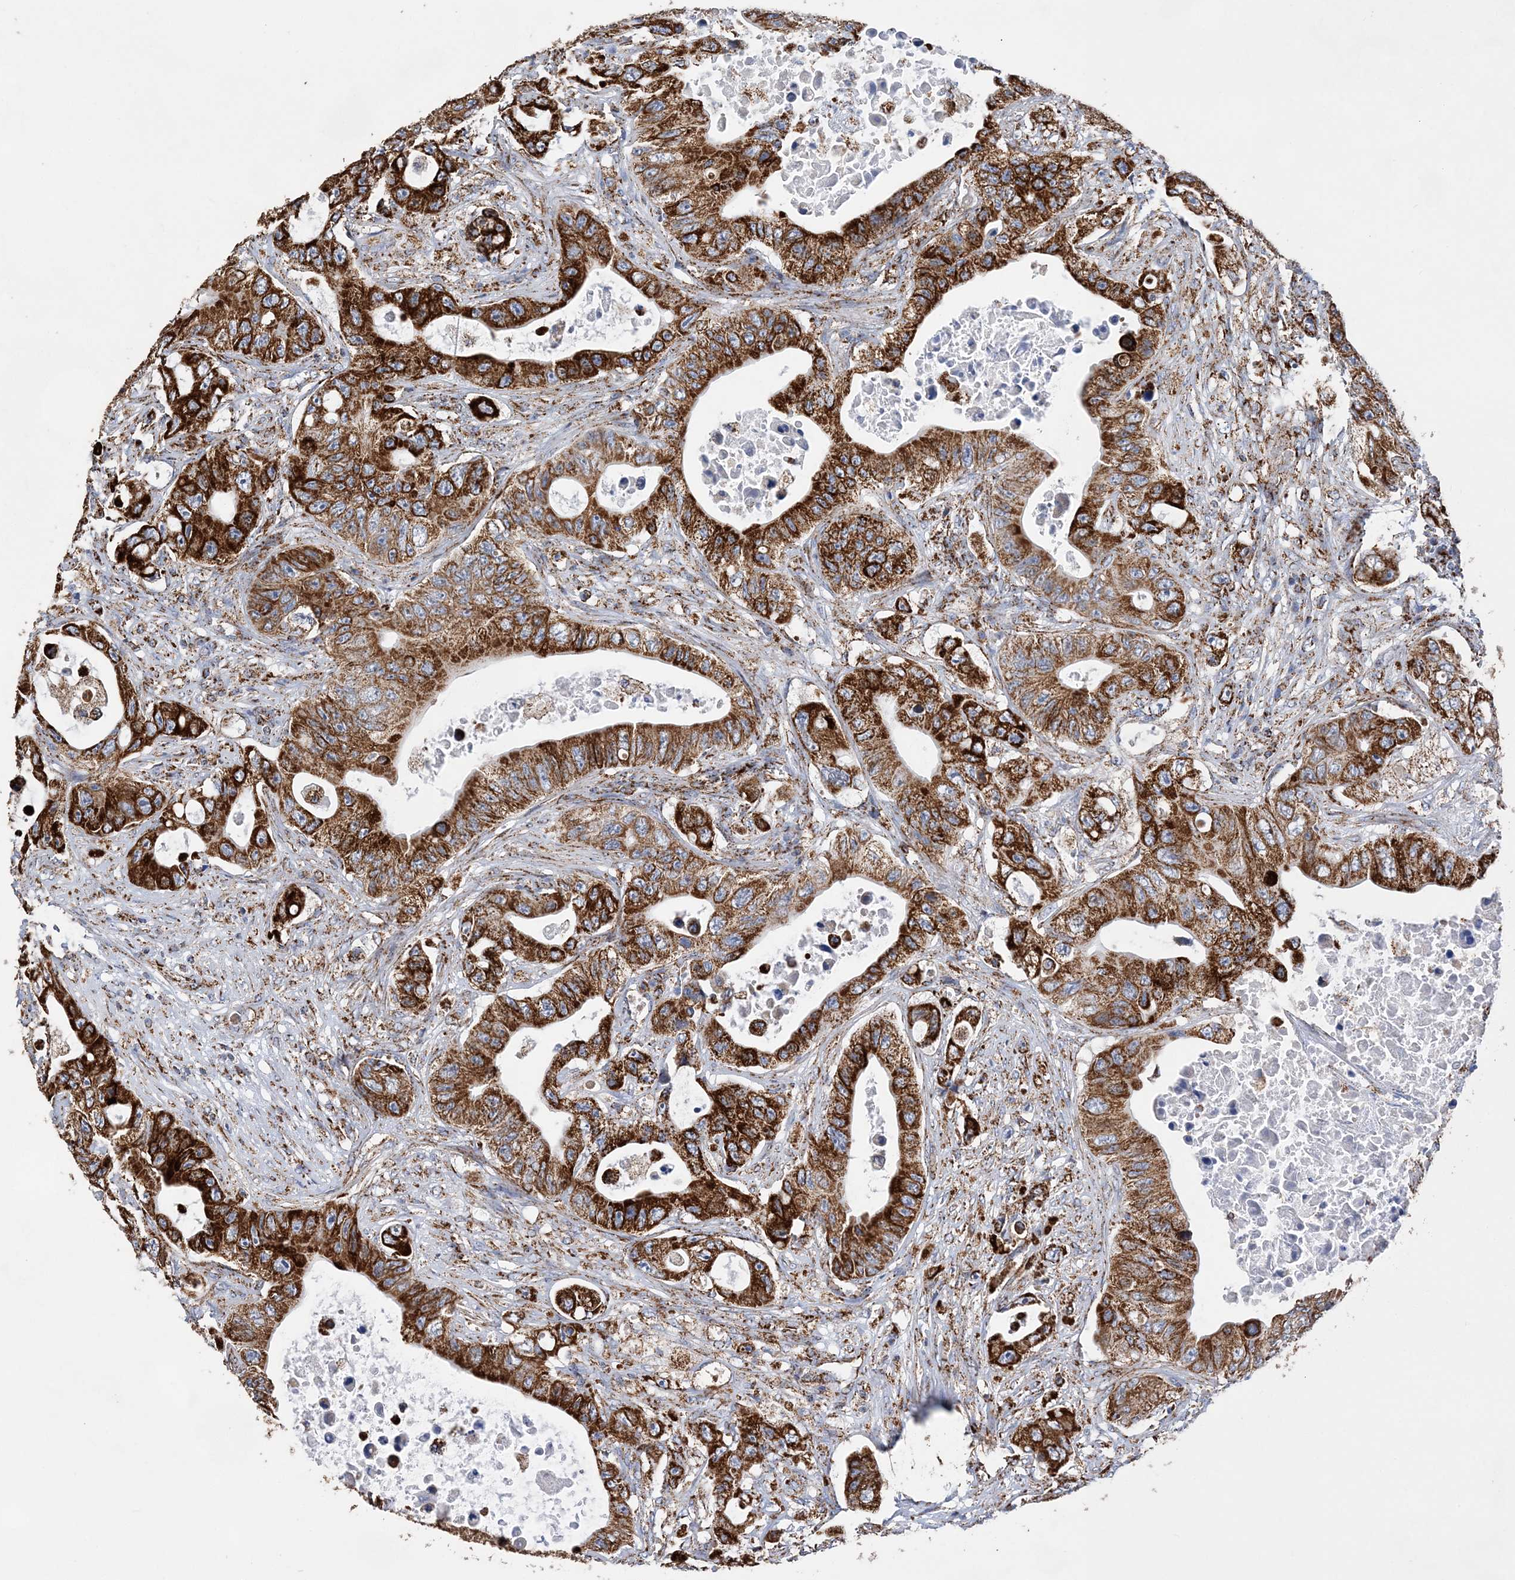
{"staining": {"intensity": "strong", "quantity": ">75%", "location": "cytoplasmic/membranous"}, "tissue": "colorectal cancer", "cell_type": "Tumor cells", "image_type": "cancer", "snomed": [{"axis": "morphology", "description": "Adenocarcinoma, NOS"}, {"axis": "topography", "description": "Colon"}], "caption": "Tumor cells exhibit high levels of strong cytoplasmic/membranous staining in approximately >75% of cells in human colorectal cancer. The staining was performed using DAB (3,3'-diaminobenzidine), with brown indicating positive protein expression. Nuclei are stained blue with hematoxylin.", "gene": "ACOT9", "patient": {"sex": "female", "age": 46}}